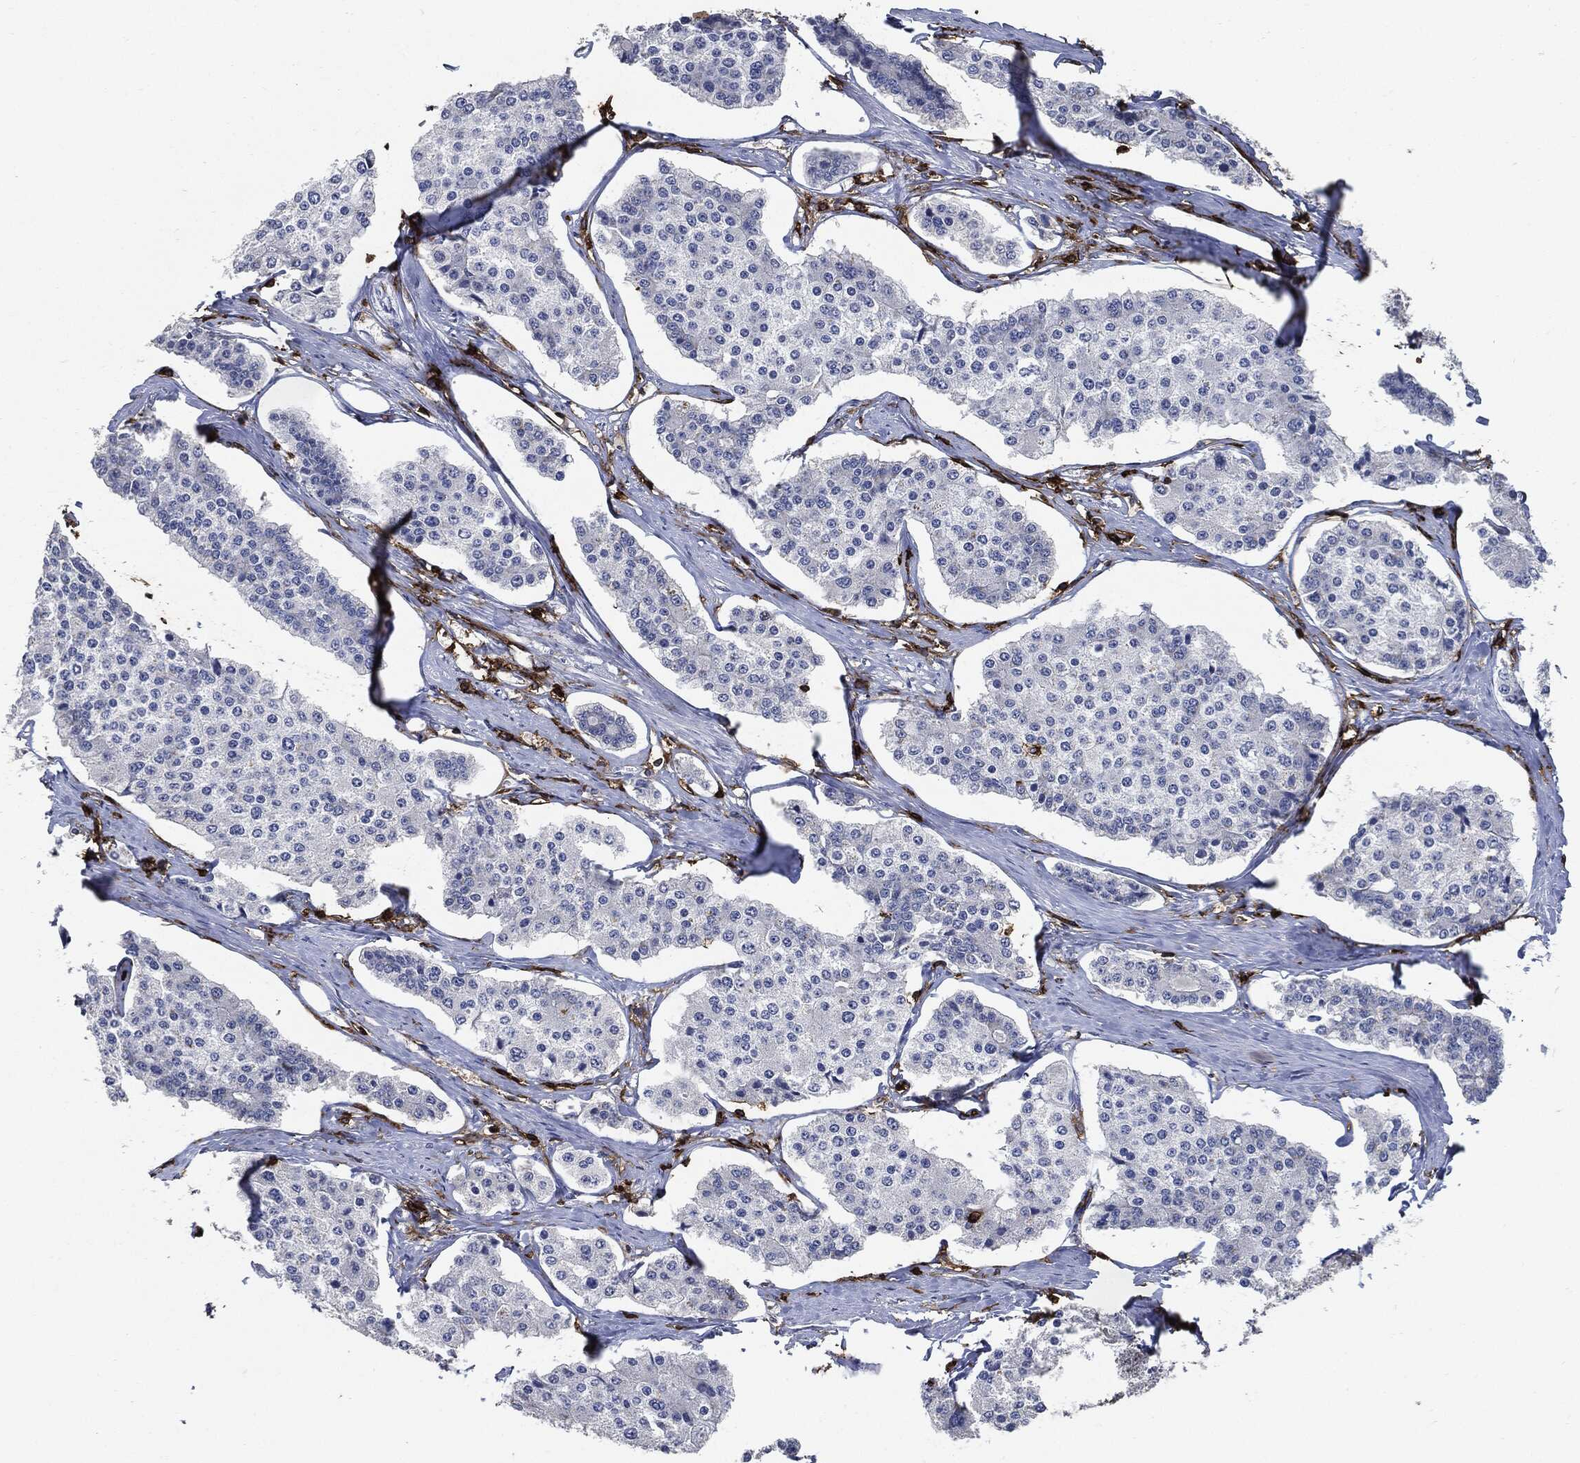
{"staining": {"intensity": "negative", "quantity": "none", "location": "none"}, "tissue": "carcinoid", "cell_type": "Tumor cells", "image_type": "cancer", "snomed": [{"axis": "morphology", "description": "Carcinoid, malignant, NOS"}, {"axis": "topography", "description": "Small intestine"}], "caption": "Immunohistochemistry histopathology image of neoplastic tissue: carcinoid stained with DAB displays no significant protein expression in tumor cells.", "gene": "PTPRC", "patient": {"sex": "female", "age": 65}}